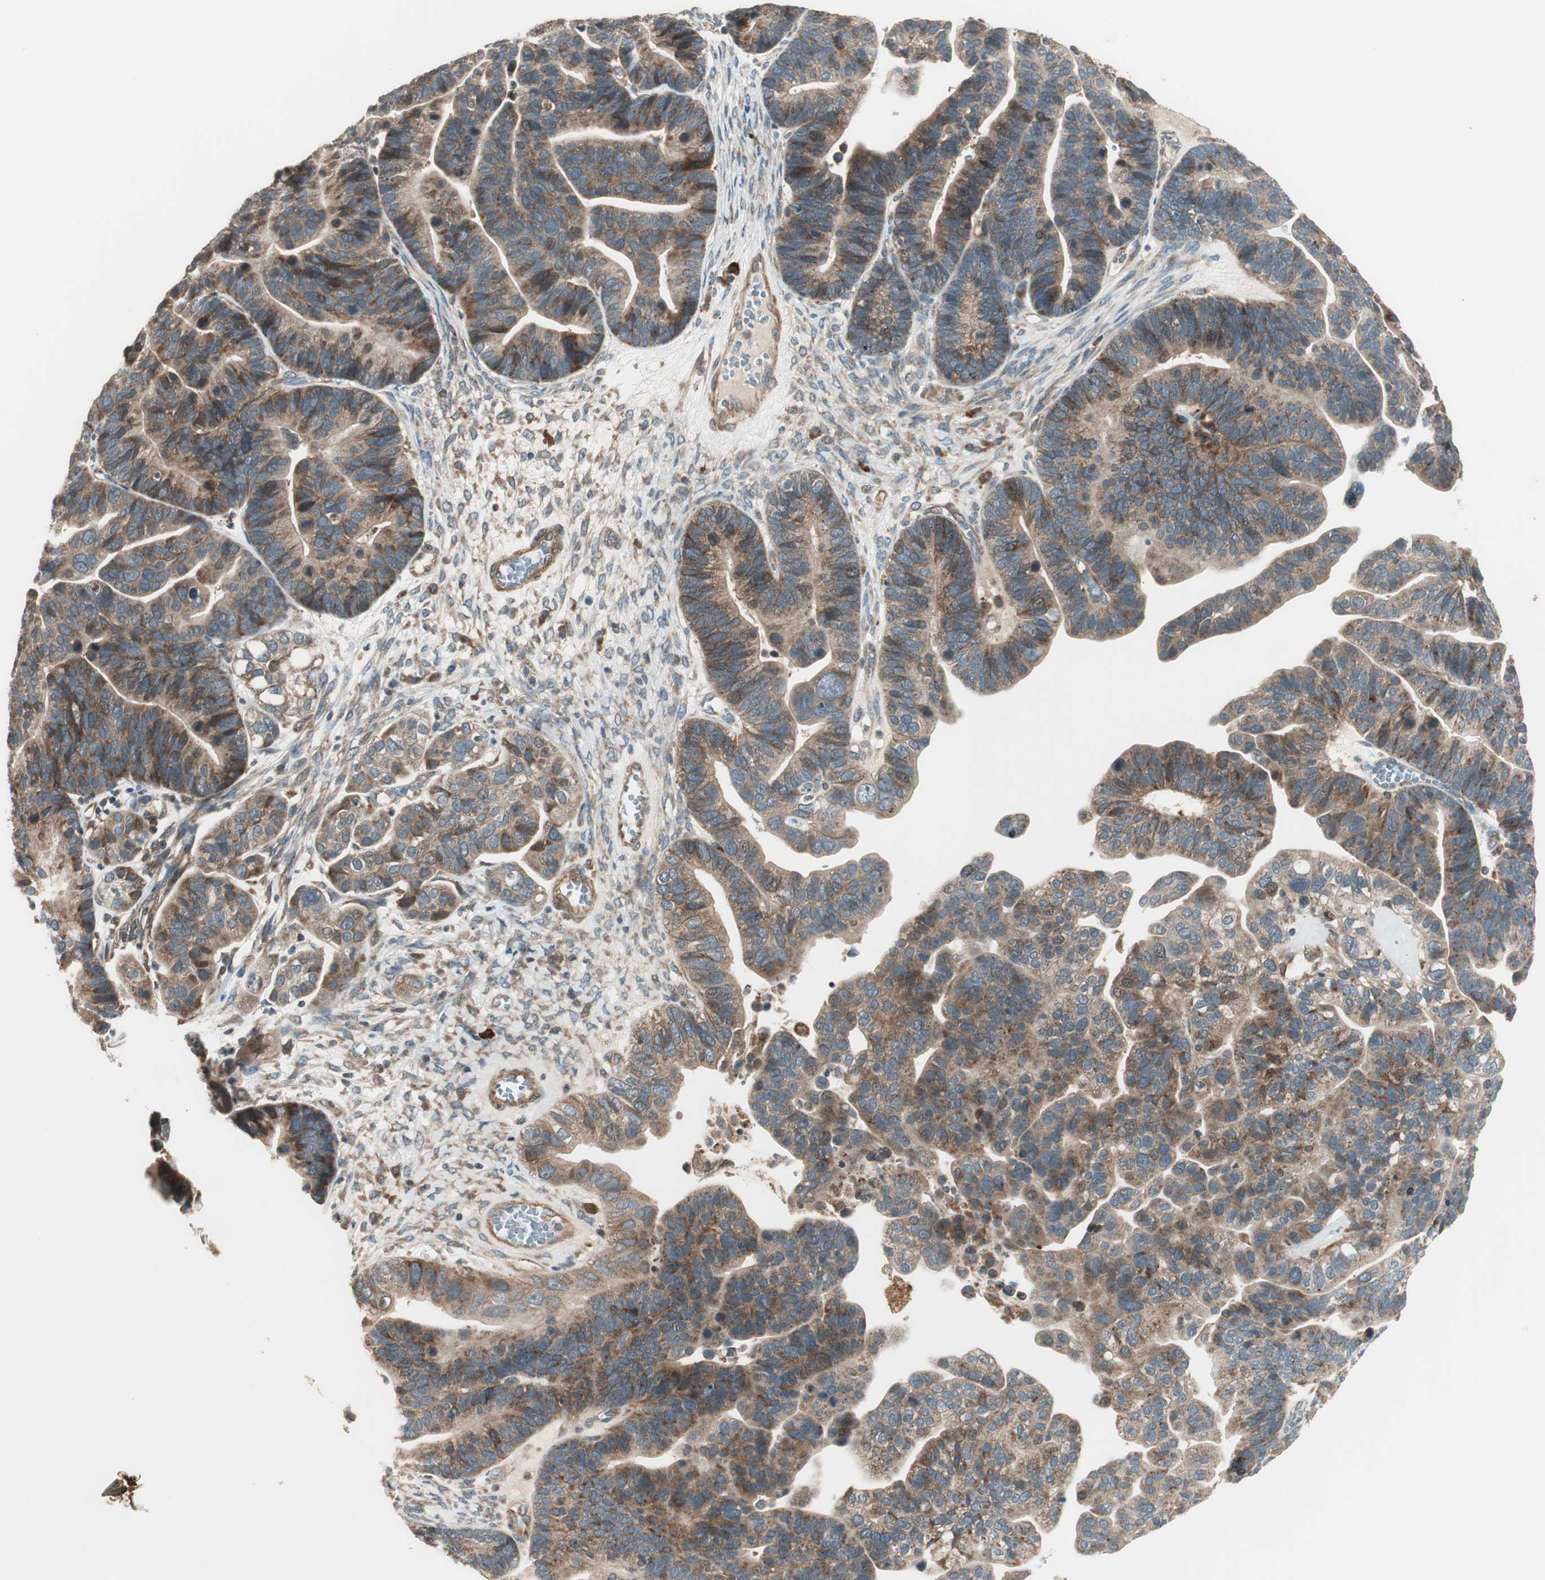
{"staining": {"intensity": "weak", "quantity": ">75%", "location": "cytoplasmic/membranous"}, "tissue": "ovarian cancer", "cell_type": "Tumor cells", "image_type": "cancer", "snomed": [{"axis": "morphology", "description": "Cystadenocarcinoma, serous, NOS"}, {"axis": "topography", "description": "Ovary"}], "caption": "The image shows a brown stain indicating the presence of a protein in the cytoplasmic/membranous of tumor cells in ovarian cancer.", "gene": "SFRP1", "patient": {"sex": "female", "age": 56}}